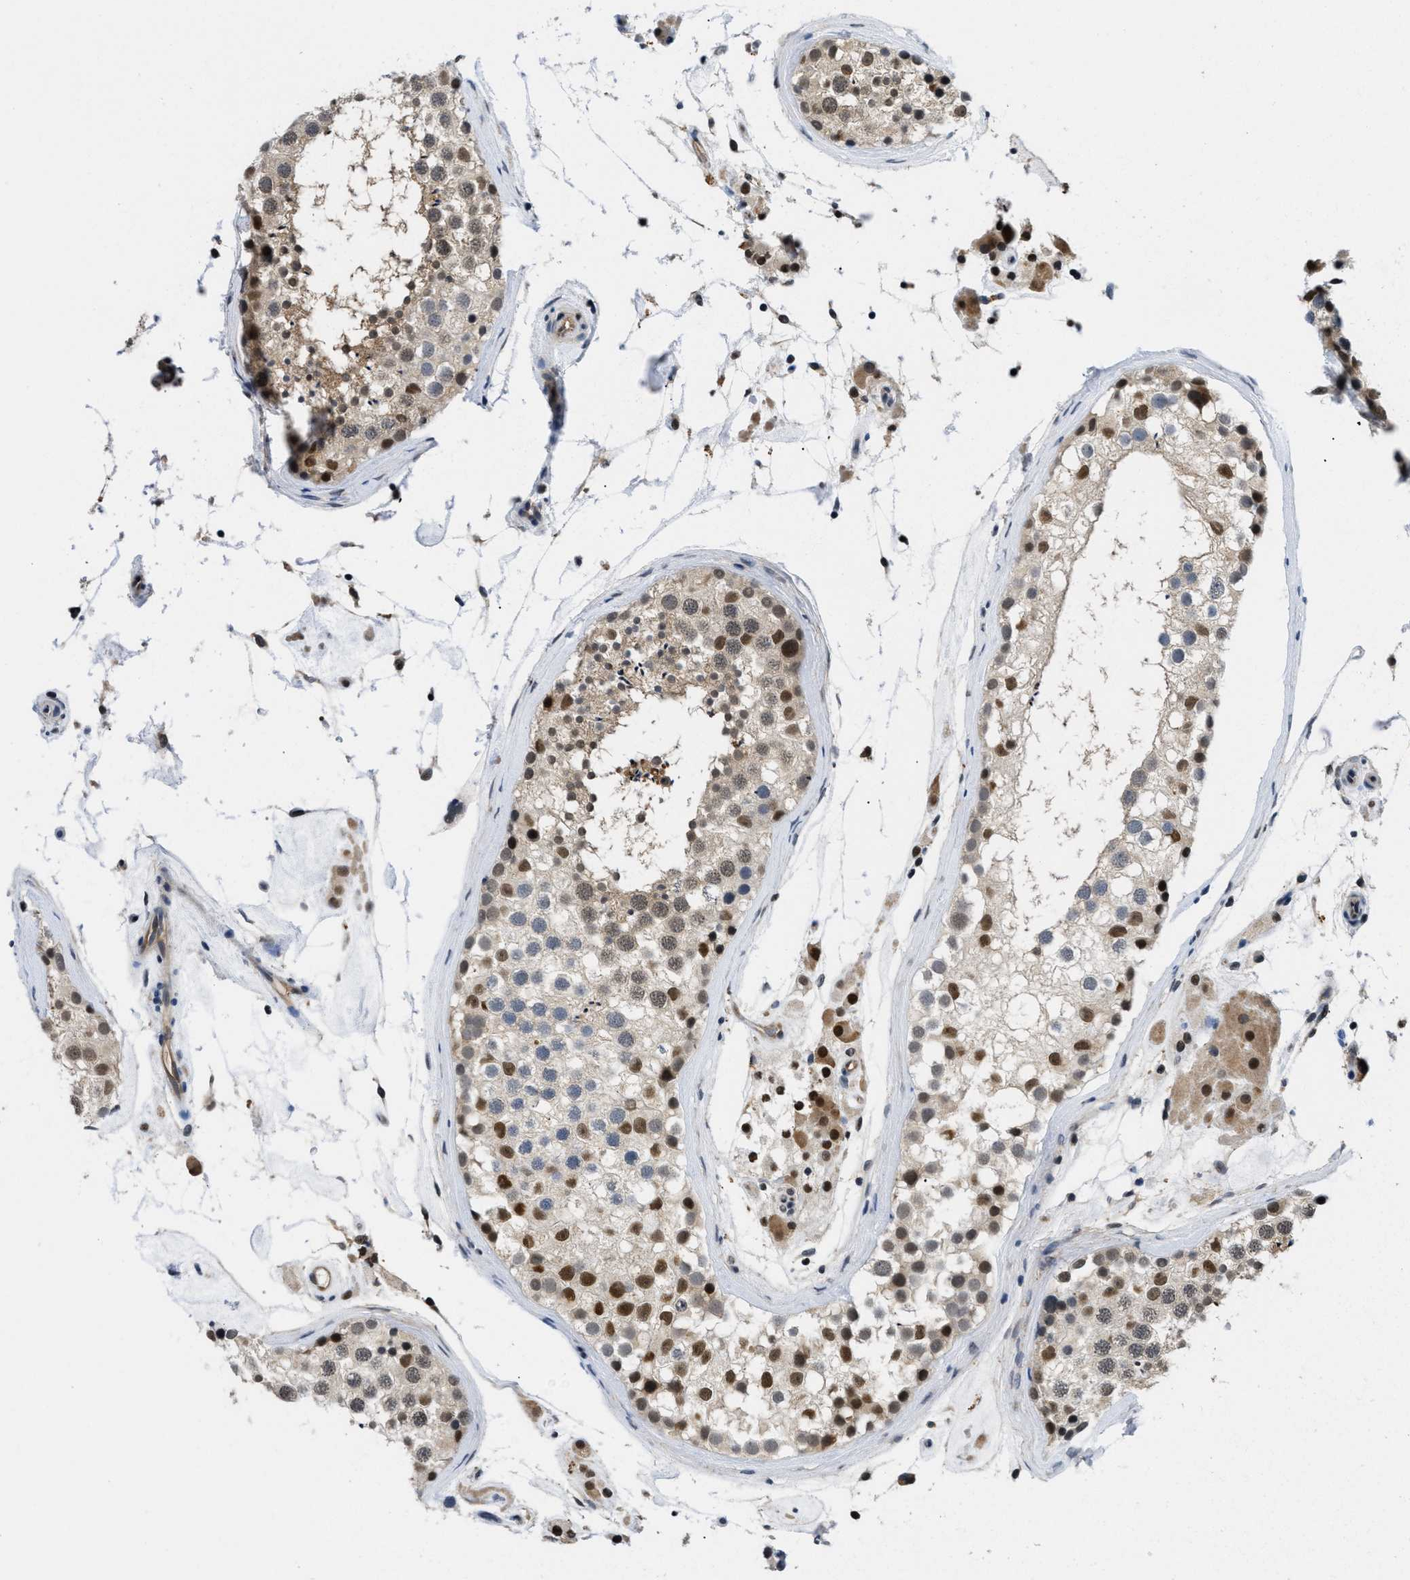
{"staining": {"intensity": "moderate", "quantity": ">75%", "location": "cytoplasmic/membranous,nuclear"}, "tissue": "testis", "cell_type": "Cells in seminiferous ducts", "image_type": "normal", "snomed": [{"axis": "morphology", "description": "Normal tissue, NOS"}, {"axis": "topography", "description": "Testis"}], "caption": "Immunohistochemistry (IHC) histopathology image of normal testis: human testis stained using immunohistochemistry (IHC) reveals medium levels of moderate protein expression localized specifically in the cytoplasmic/membranous,nuclear of cells in seminiferous ducts, appearing as a cytoplasmic/membranous,nuclear brown color.", "gene": "SLC29A2", "patient": {"sex": "male", "age": 46}}